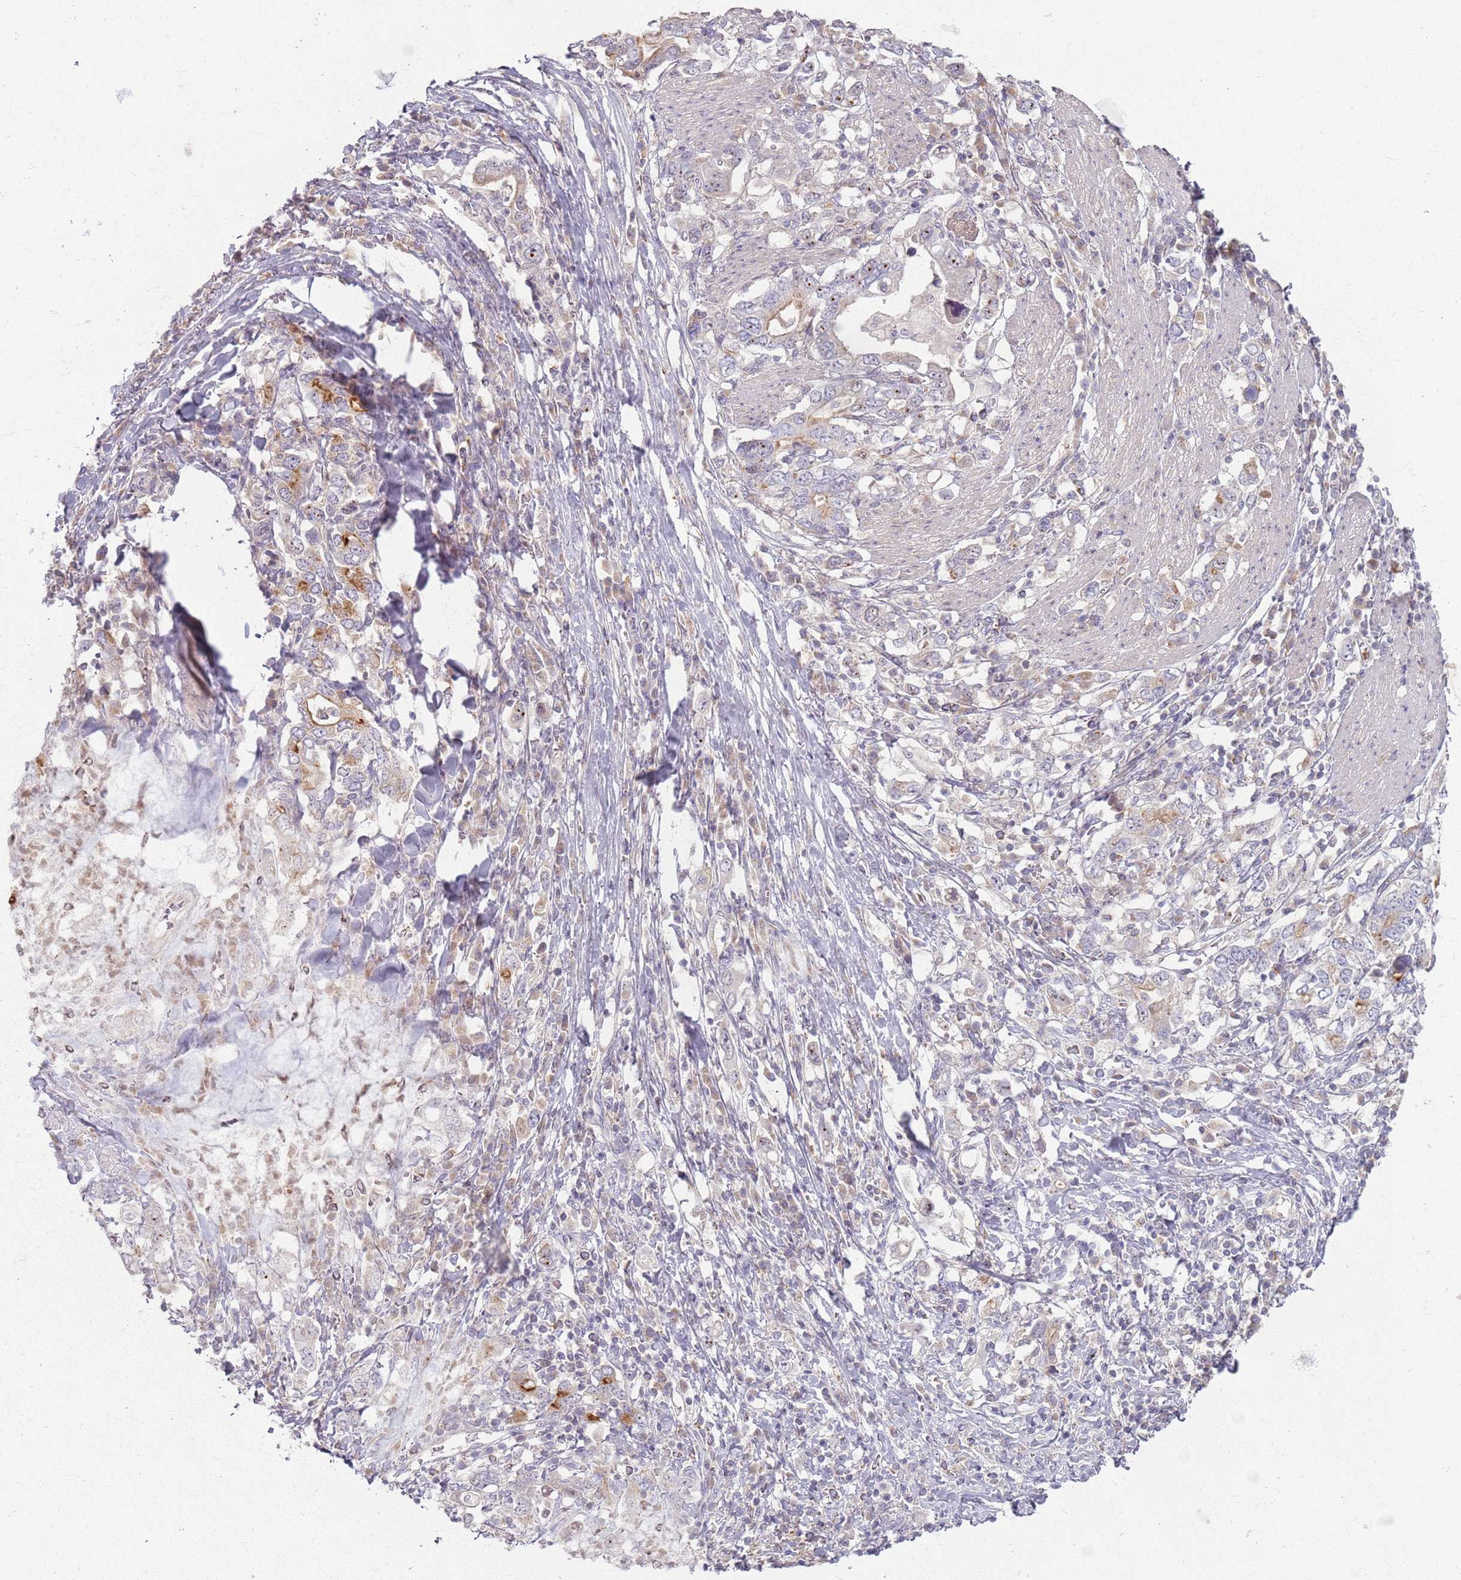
{"staining": {"intensity": "negative", "quantity": "none", "location": "none"}, "tissue": "stomach cancer", "cell_type": "Tumor cells", "image_type": "cancer", "snomed": [{"axis": "morphology", "description": "Adenocarcinoma, NOS"}, {"axis": "topography", "description": "Stomach, upper"}, {"axis": "topography", "description": "Stomach"}], "caption": "Stomach cancer was stained to show a protein in brown. There is no significant staining in tumor cells. (Brightfield microscopy of DAB (3,3'-diaminobenzidine) immunohistochemistry (IHC) at high magnification).", "gene": "ZDHHC2", "patient": {"sex": "male", "age": 62}}